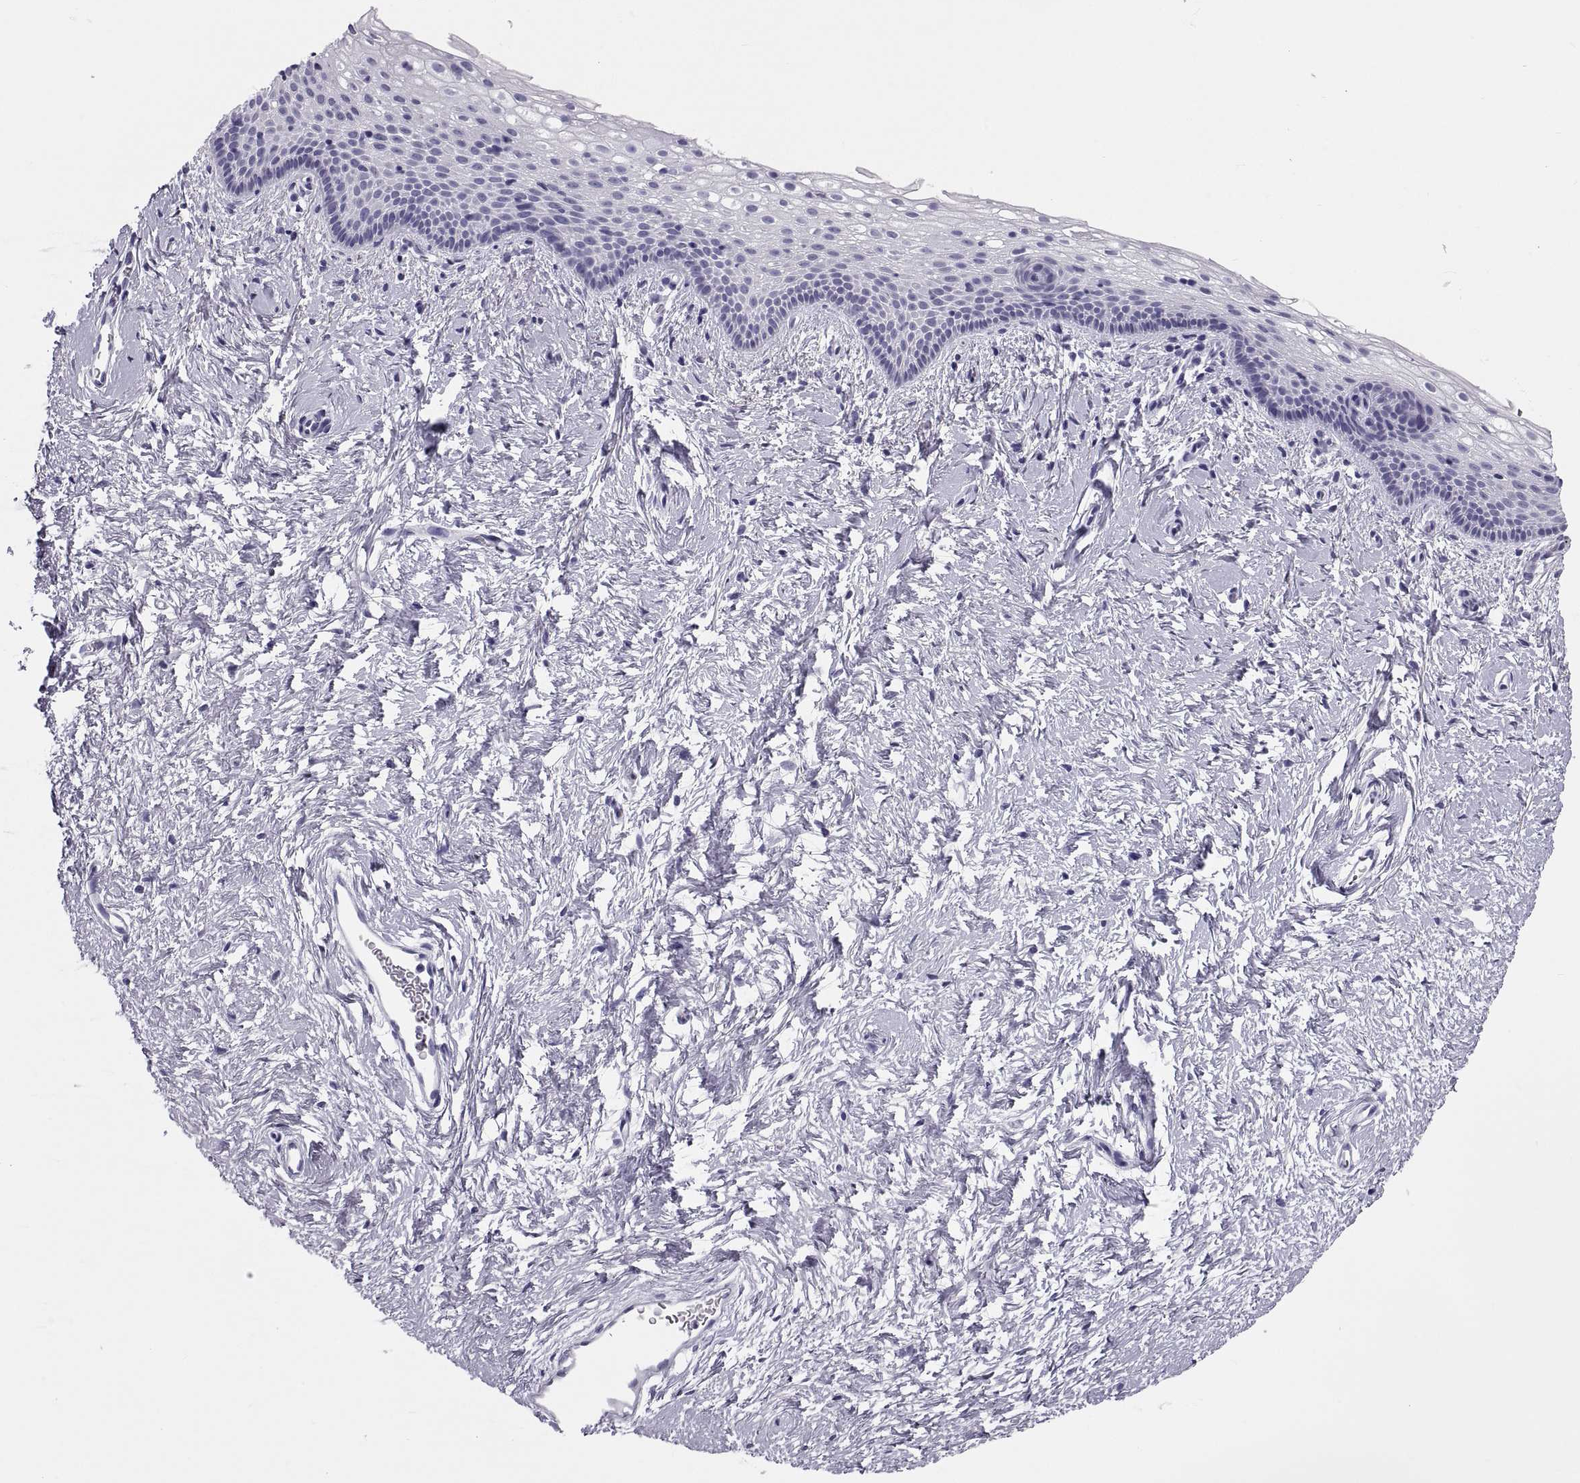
{"staining": {"intensity": "negative", "quantity": "none", "location": "none"}, "tissue": "vagina", "cell_type": "Squamous epithelial cells", "image_type": "normal", "snomed": [{"axis": "morphology", "description": "Normal tissue, NOS"}, {"axis": "topography", "description": "Vagina"}], "caption": "High power microscopy photomicrograph of an immunohistochemistry micrograph of unremarkable vagina, revealing no significant staining in squamous epithelial cells. (Brightfield microscopy of DAB immunohistochemistry at high magnification).", "gene": "DEFB129", "patient": {"sex": "female", "age": 61}}